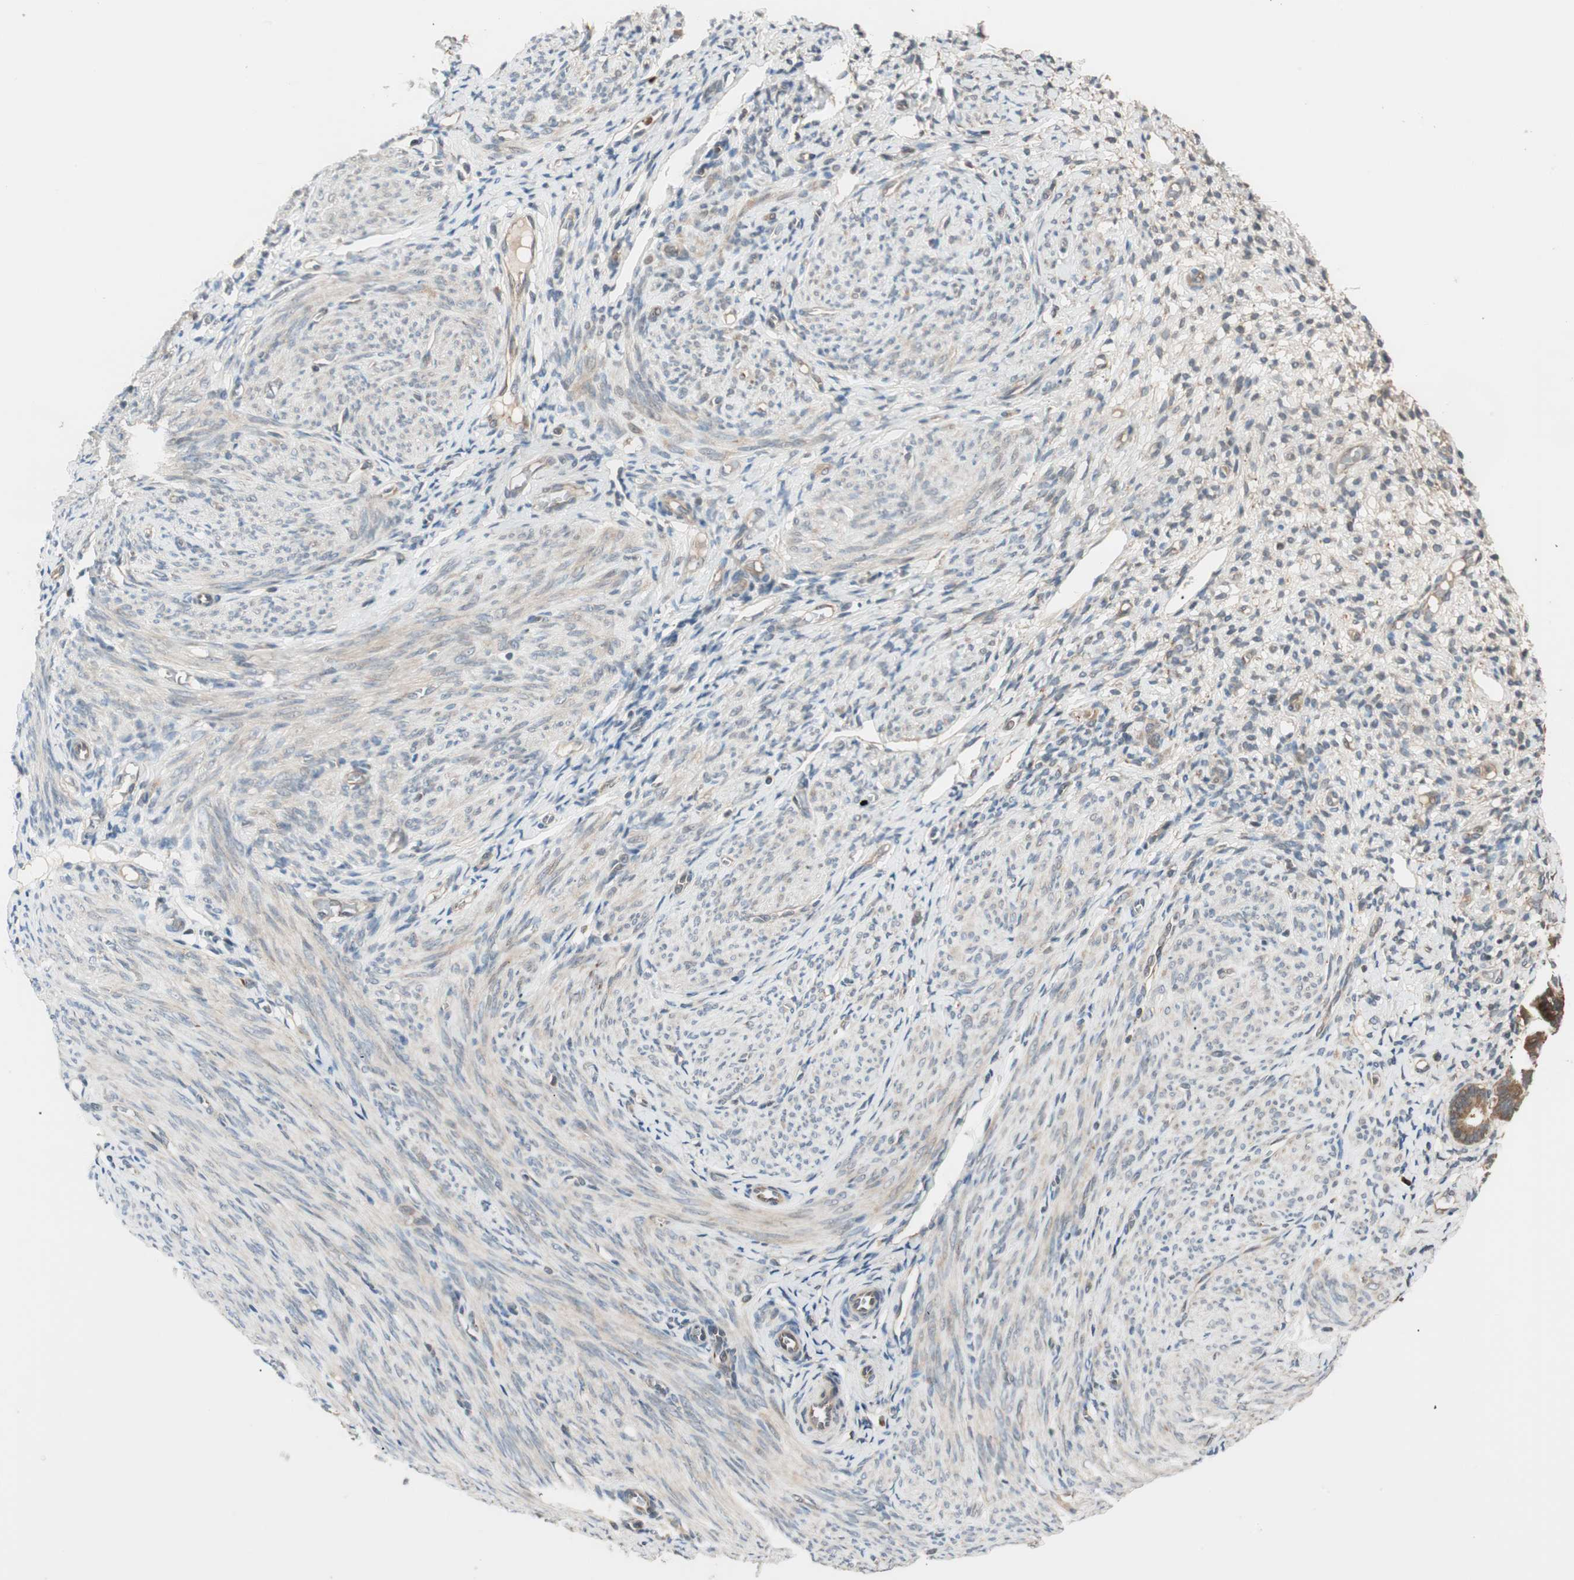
{"staining": {"intensity": "weak", "quantity": "25%-75%", "location": "cytoplasmic/membranous"}, "tissue": "endometrium", "cell_type": "Cells in endometrial stroma", "image_type": "normal", "snomed": [{"axis": "morphology", "description": "Normal tissue, NOS"}, {"axis": "topography", "description": "Endometrium"}], "caption": "Immunohistochemical staining of unremarkable human endometrium demonstrates 25%-75% levels of weak cytoplasmic/membranous protein expression in about 25%-75% of cells in endometrial stroma.", "gene": "ATP6AP2", "patient": {"sex": "female", "age": 61}}